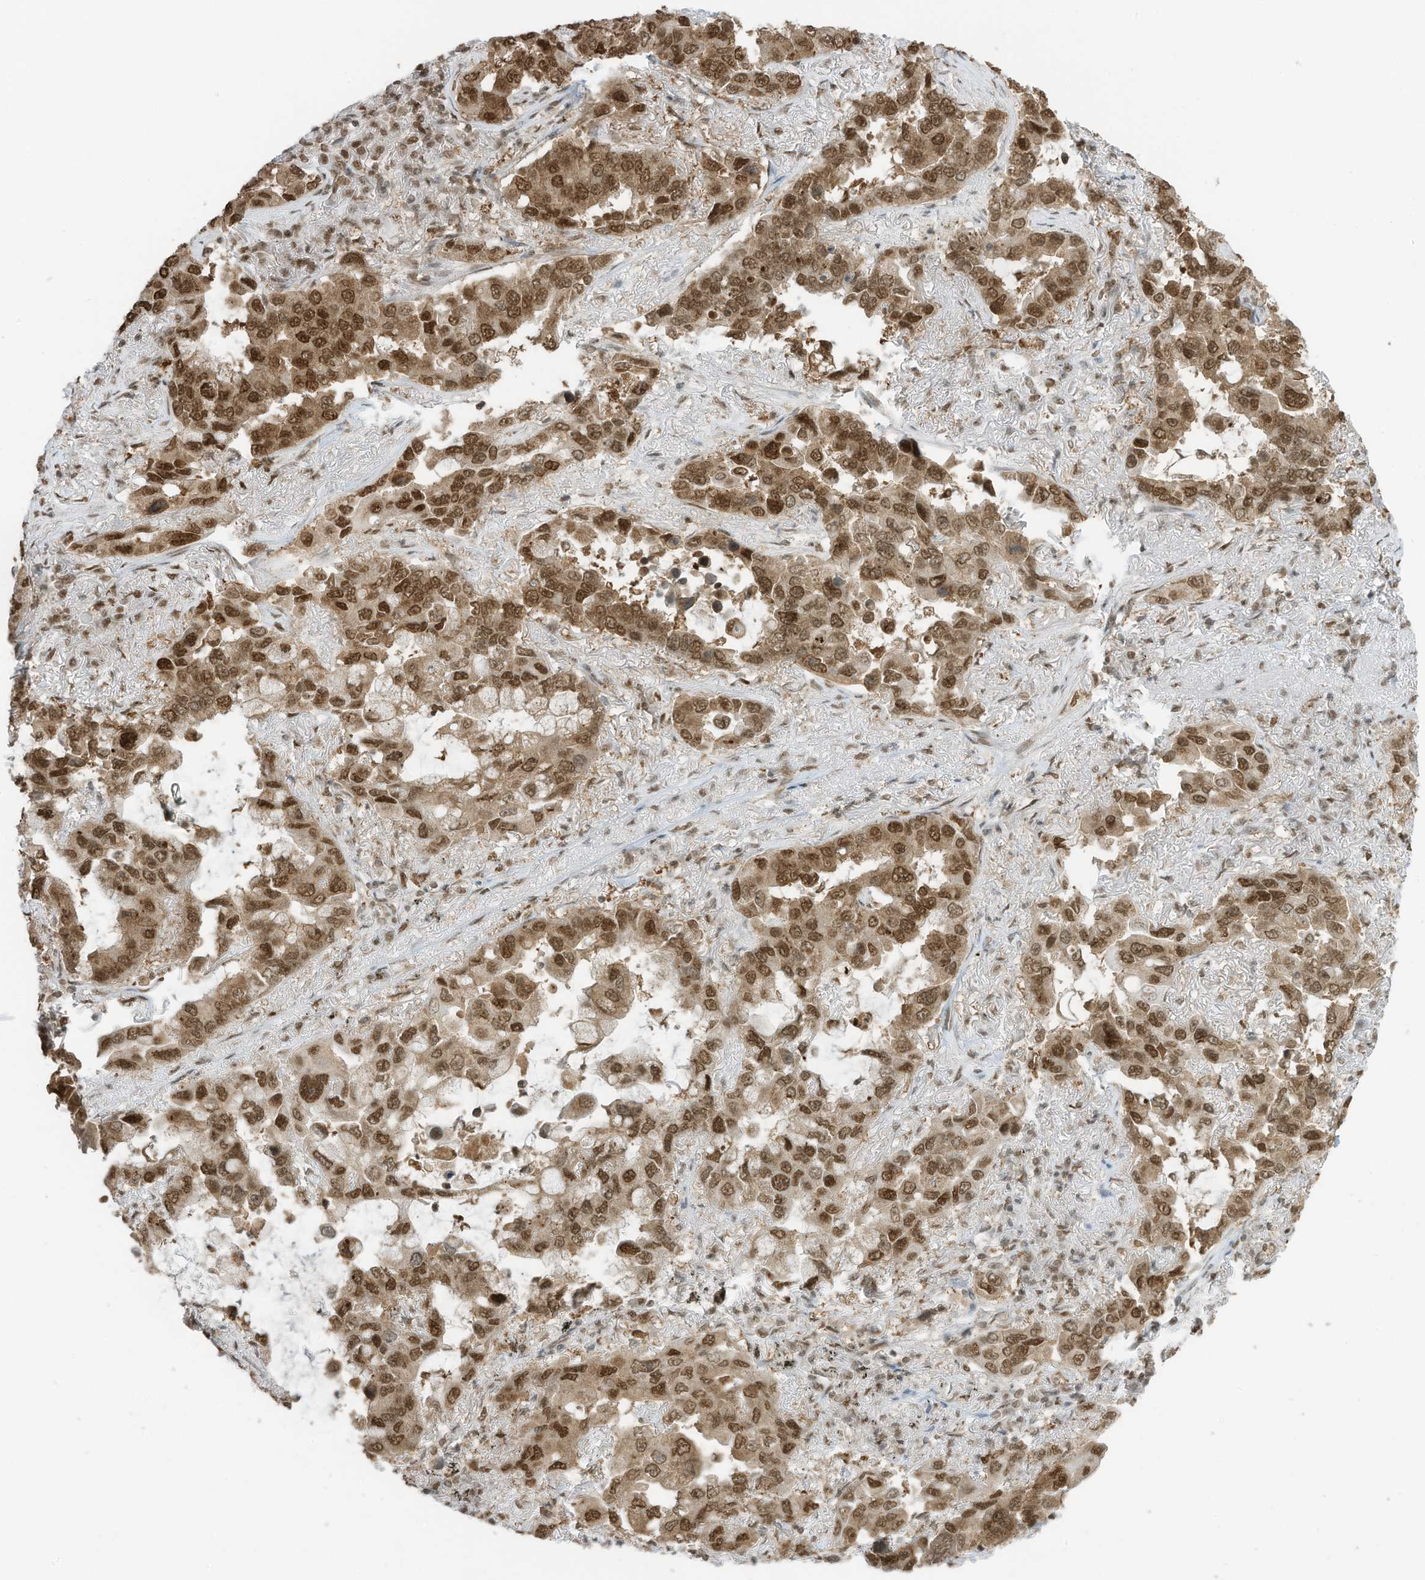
{"staining": {"intensity": "moderate", "quantity": ">75%", "location": "nuclear"}, "tissue": "lung cancer", "cell_type": "Tumor cells", "image_type": "cancer", "snomed": [{"axis": "morphology", "description": "Adenocarcinoma, NOS"}, {"axis": "topography", "description": "Lung"}], "caption": "A histopathology image of human lung adenocarcinoma stained for a protein reveals moderate nuclear brown staining in tumor cells.", "gene": "KPNB1", "patient": {"sex": "male", "age": 64}}